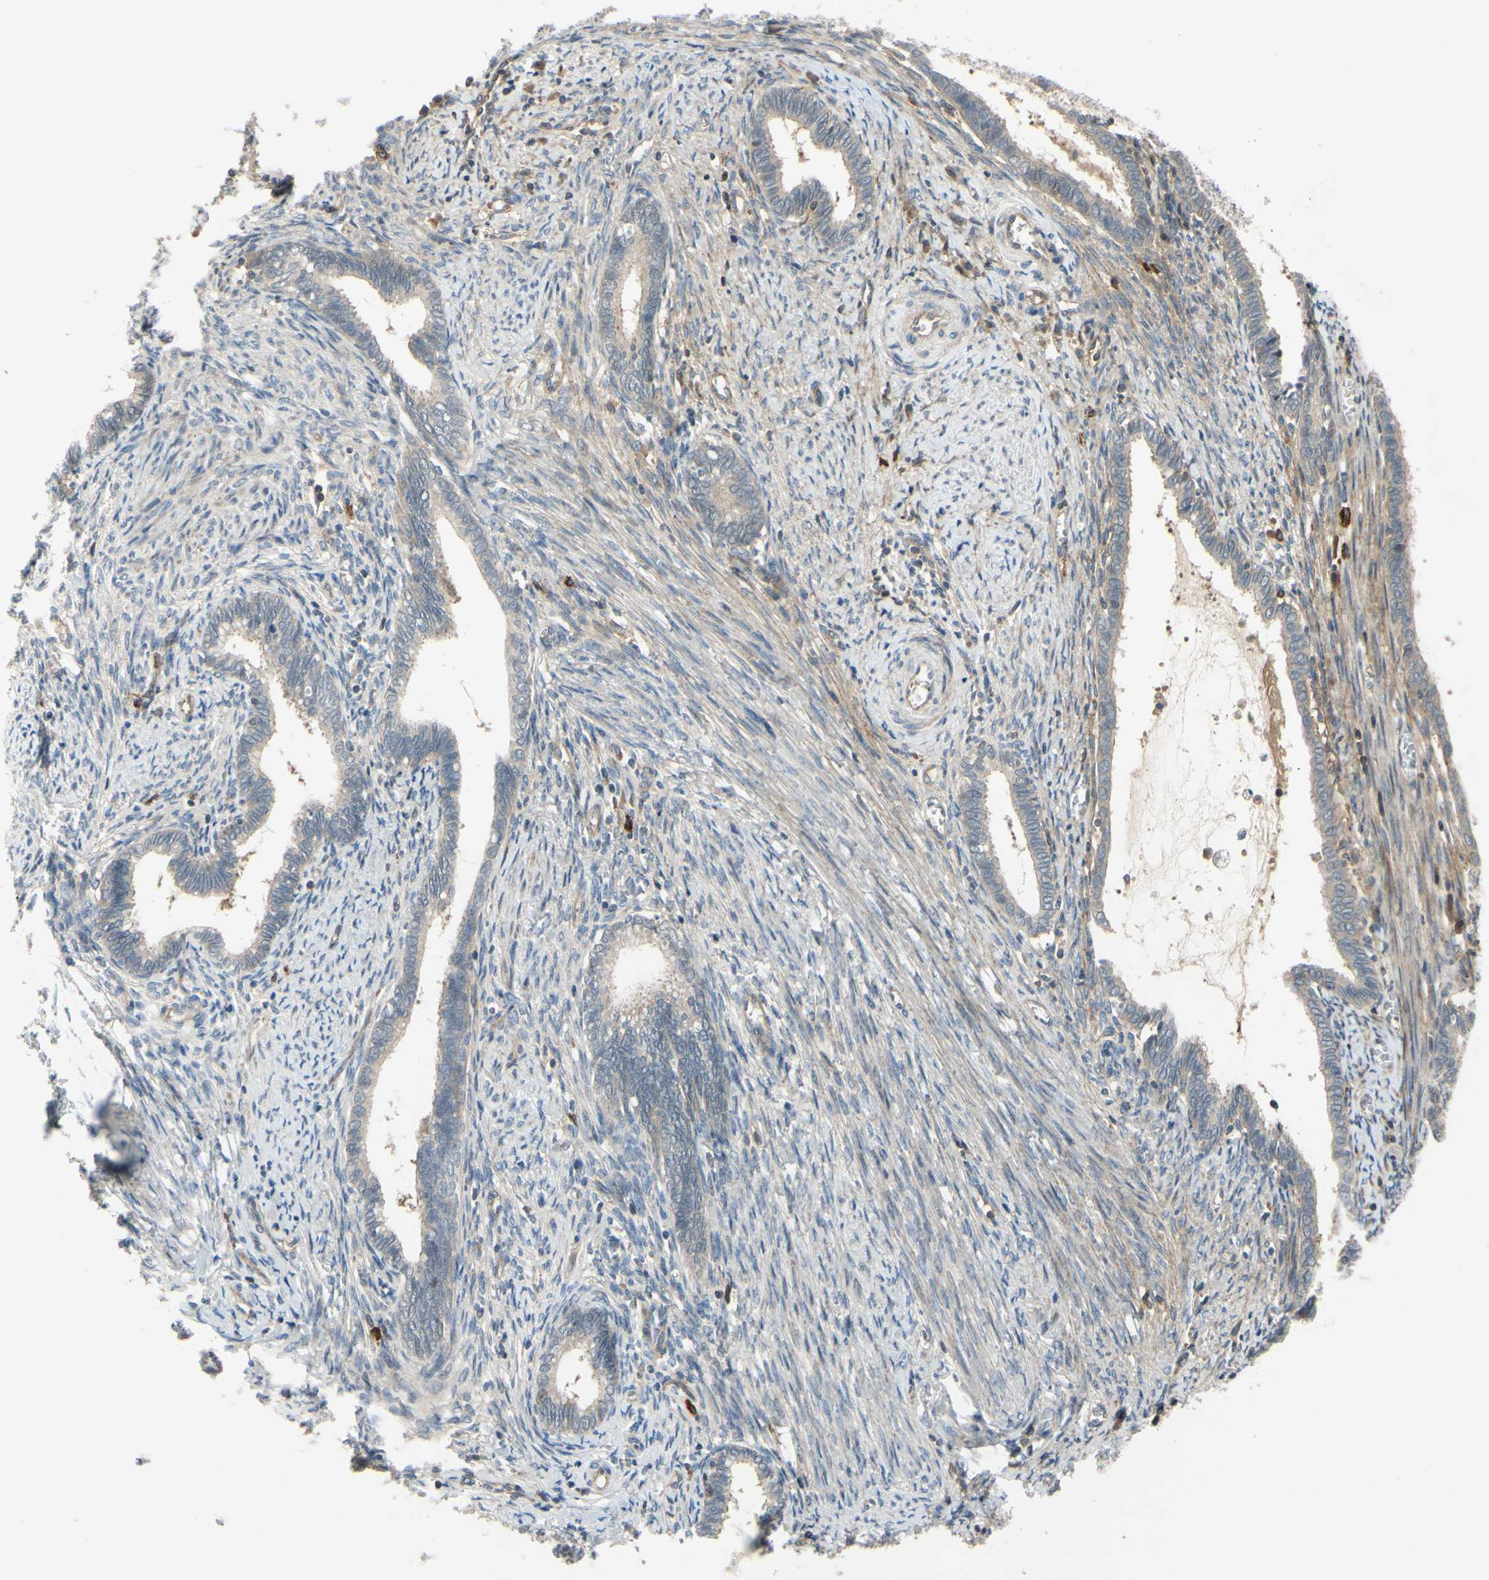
{"staining": {"intensity": "weak", "quantity": ">75%", "location": "cytoplasmic/membranous"}, "tissue": "cervical cancer", "cell_type": "Tumor cells", "image_type": "cancer", "snomed": [{"axis": "morphology", "description": "Adenocarcinoma, NOS"}, {"axis": "topography", "description": "Cervix"}], "caption": "Immunohistochemistry (DAB) staining of cervical cancer exhibits weak cytoplasmic/membranous protein staining in about >75% of tumor cells.", "gene": "COMMD9", "patient": {"sex": "female", "age": 44}}